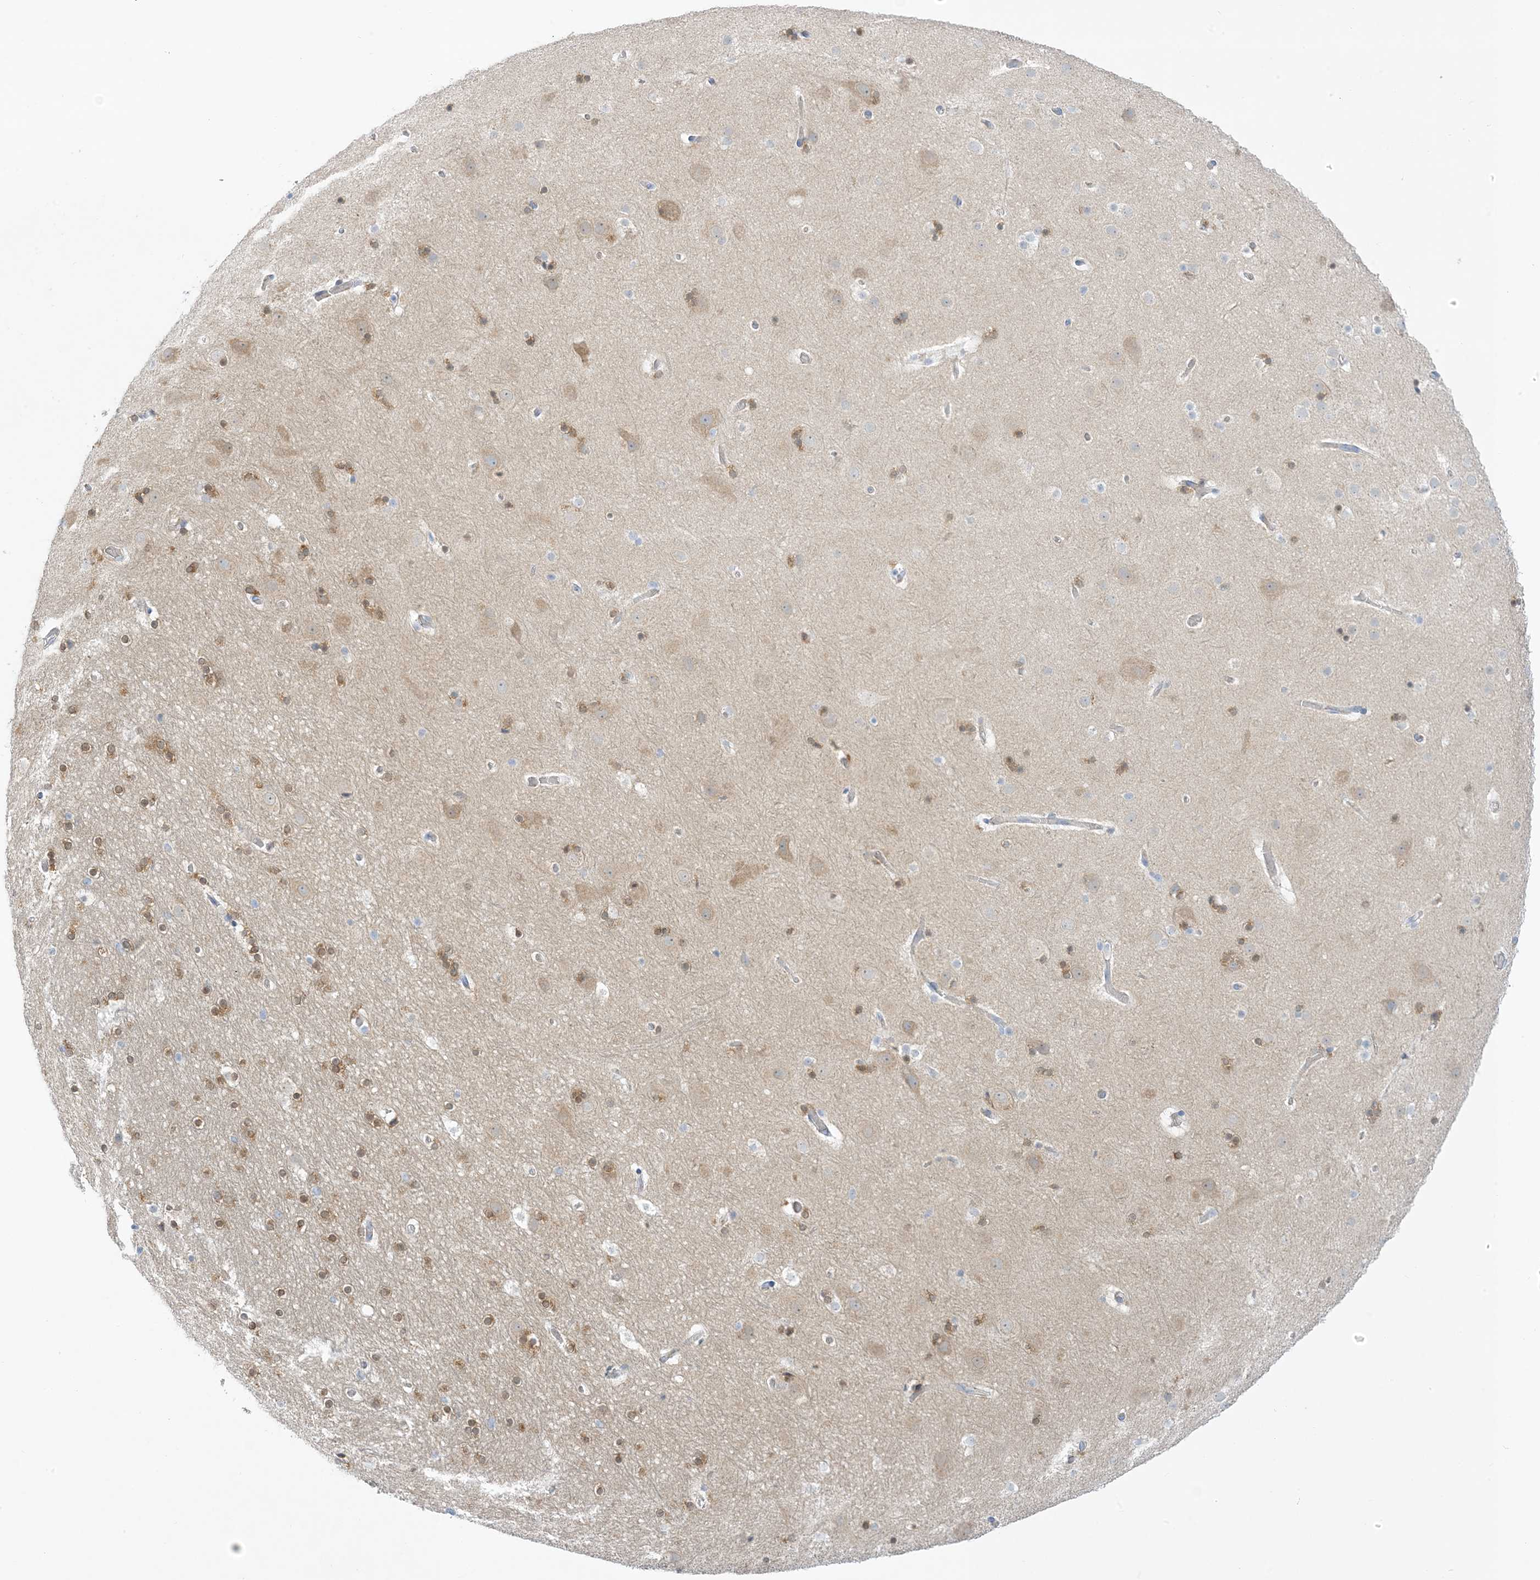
{"staining": {"intensity": "weak", "quantity": "25%-75%", "location": "cytoplasmic/membranous"}, "tissue": "cerebral cortex", "cell_type": "Endothelial cells", "image_type": "normal", "snomed": [{"axis": "morphology", "description": "Normal tissue, NOS"}, {"axis": "topography", "description": "Cerebral cortex"}], "caption": "A histopathology image of cerebral cortex stained for a protein displays weak cytoplasmic/membranous brown staining in endothelial cells. (IHC, brightfield microscopy, high magnification).", "gene": "XIRP2", "patient": {"sex": "male", "age": 57}}